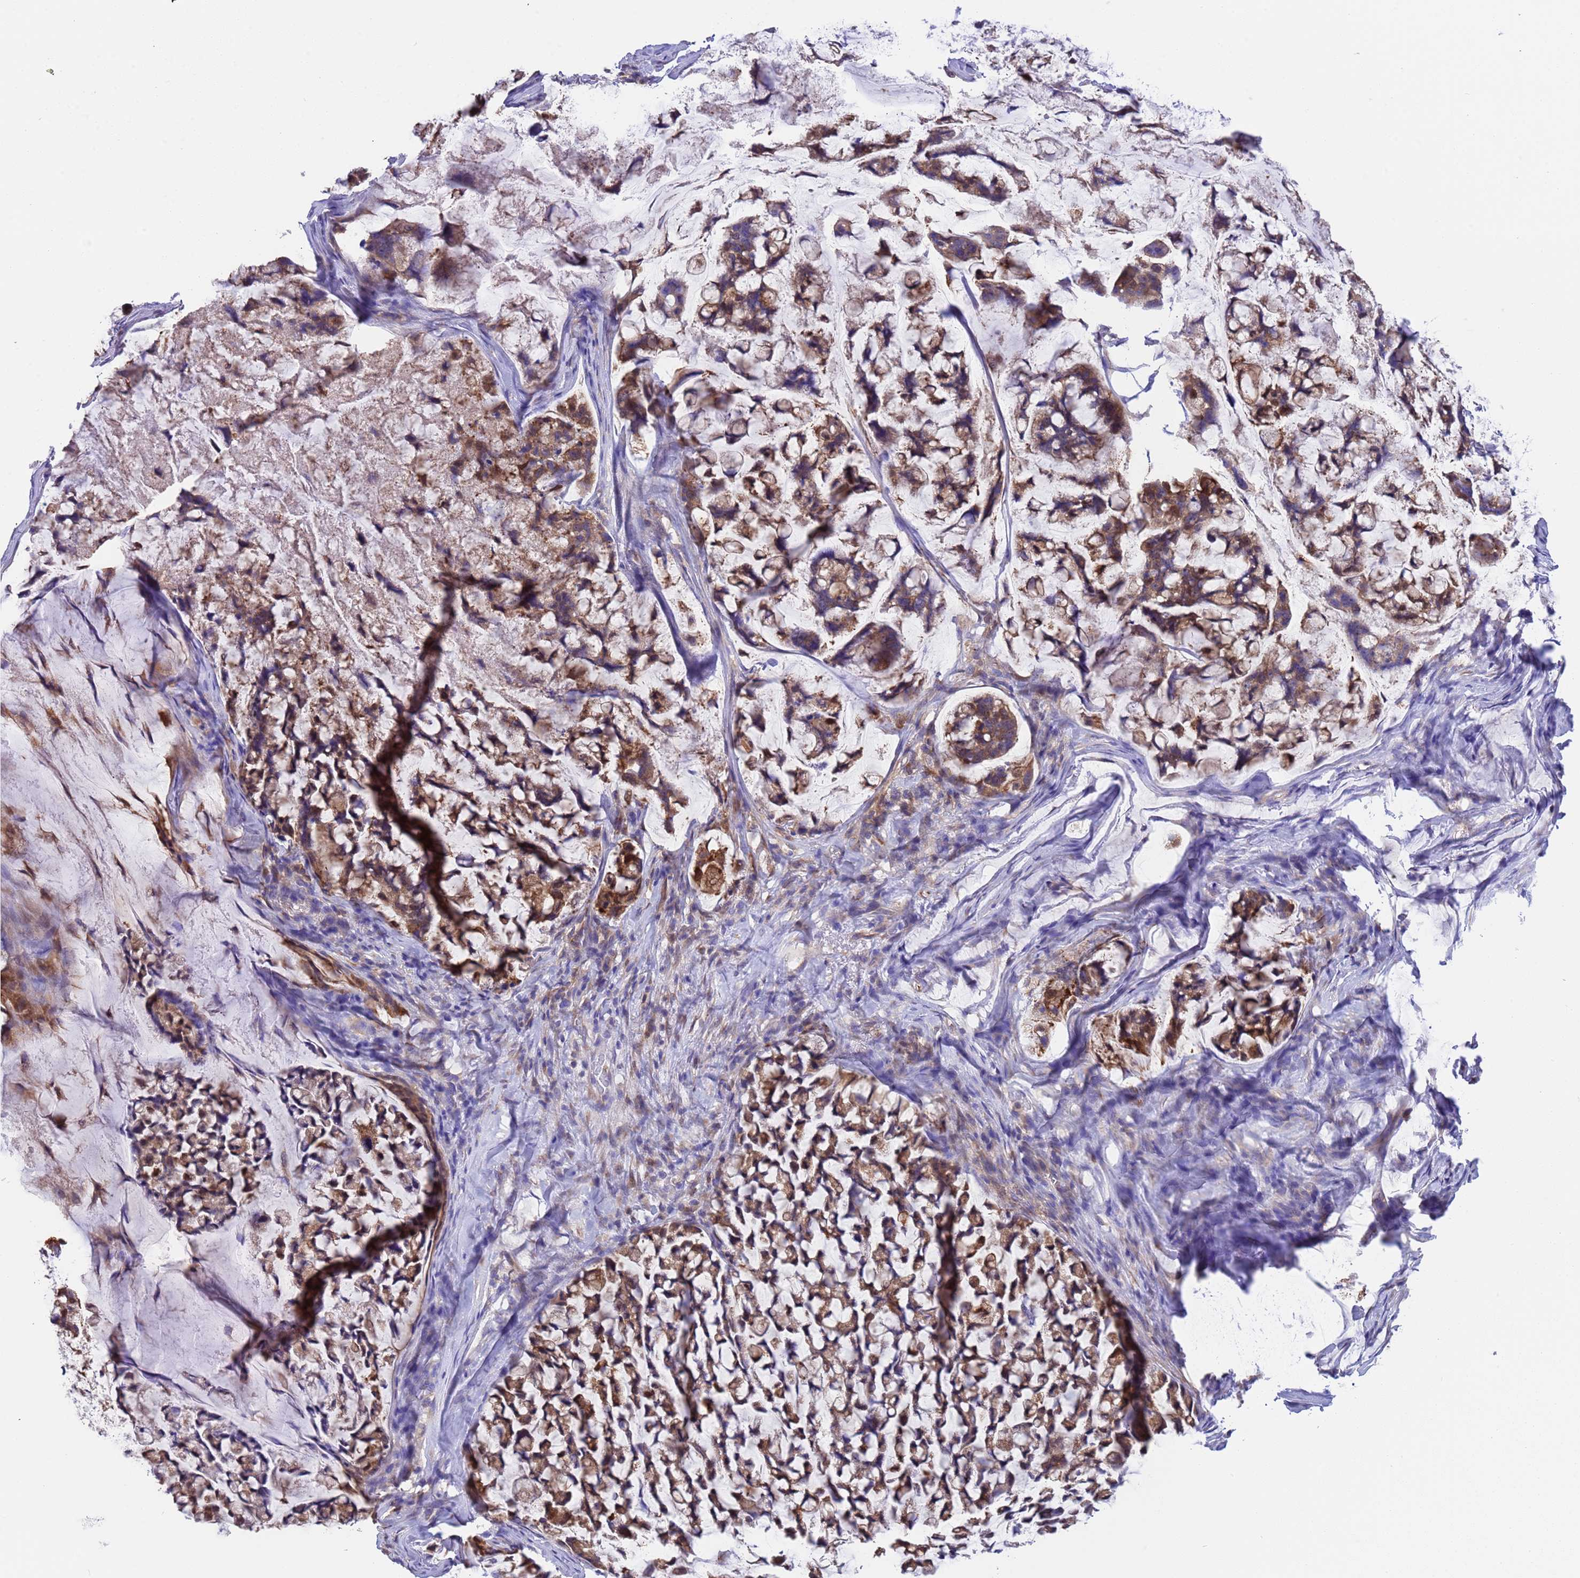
{"staining": {"intensity": "moderate", "quantity": ">75%", "location": "cytoplasmic/membranous"}, "tissue": "stomach cancer", "cell_type": "Tumor cells", "image_type": "cancer", "snomed": [{"axis": "morphology", "description": "Adenocarcinoma, NOS"}, {"axis": "topography", "description": "Stomach, lower"}], "caption": "IHC staining of stomach cancer, which exhibits medium levels of moderate cytoplasmic/membranous expression in approximately >75% of tumor cells indicating moderate cytoplasmic/membranous protein positivity. The staining was performed using DAB (brown) for protein detection and nuclei were counterstained in hematoxylin (blue).", "gene": "C6orf47", "patient": {"sex": "male", "age": 67}}